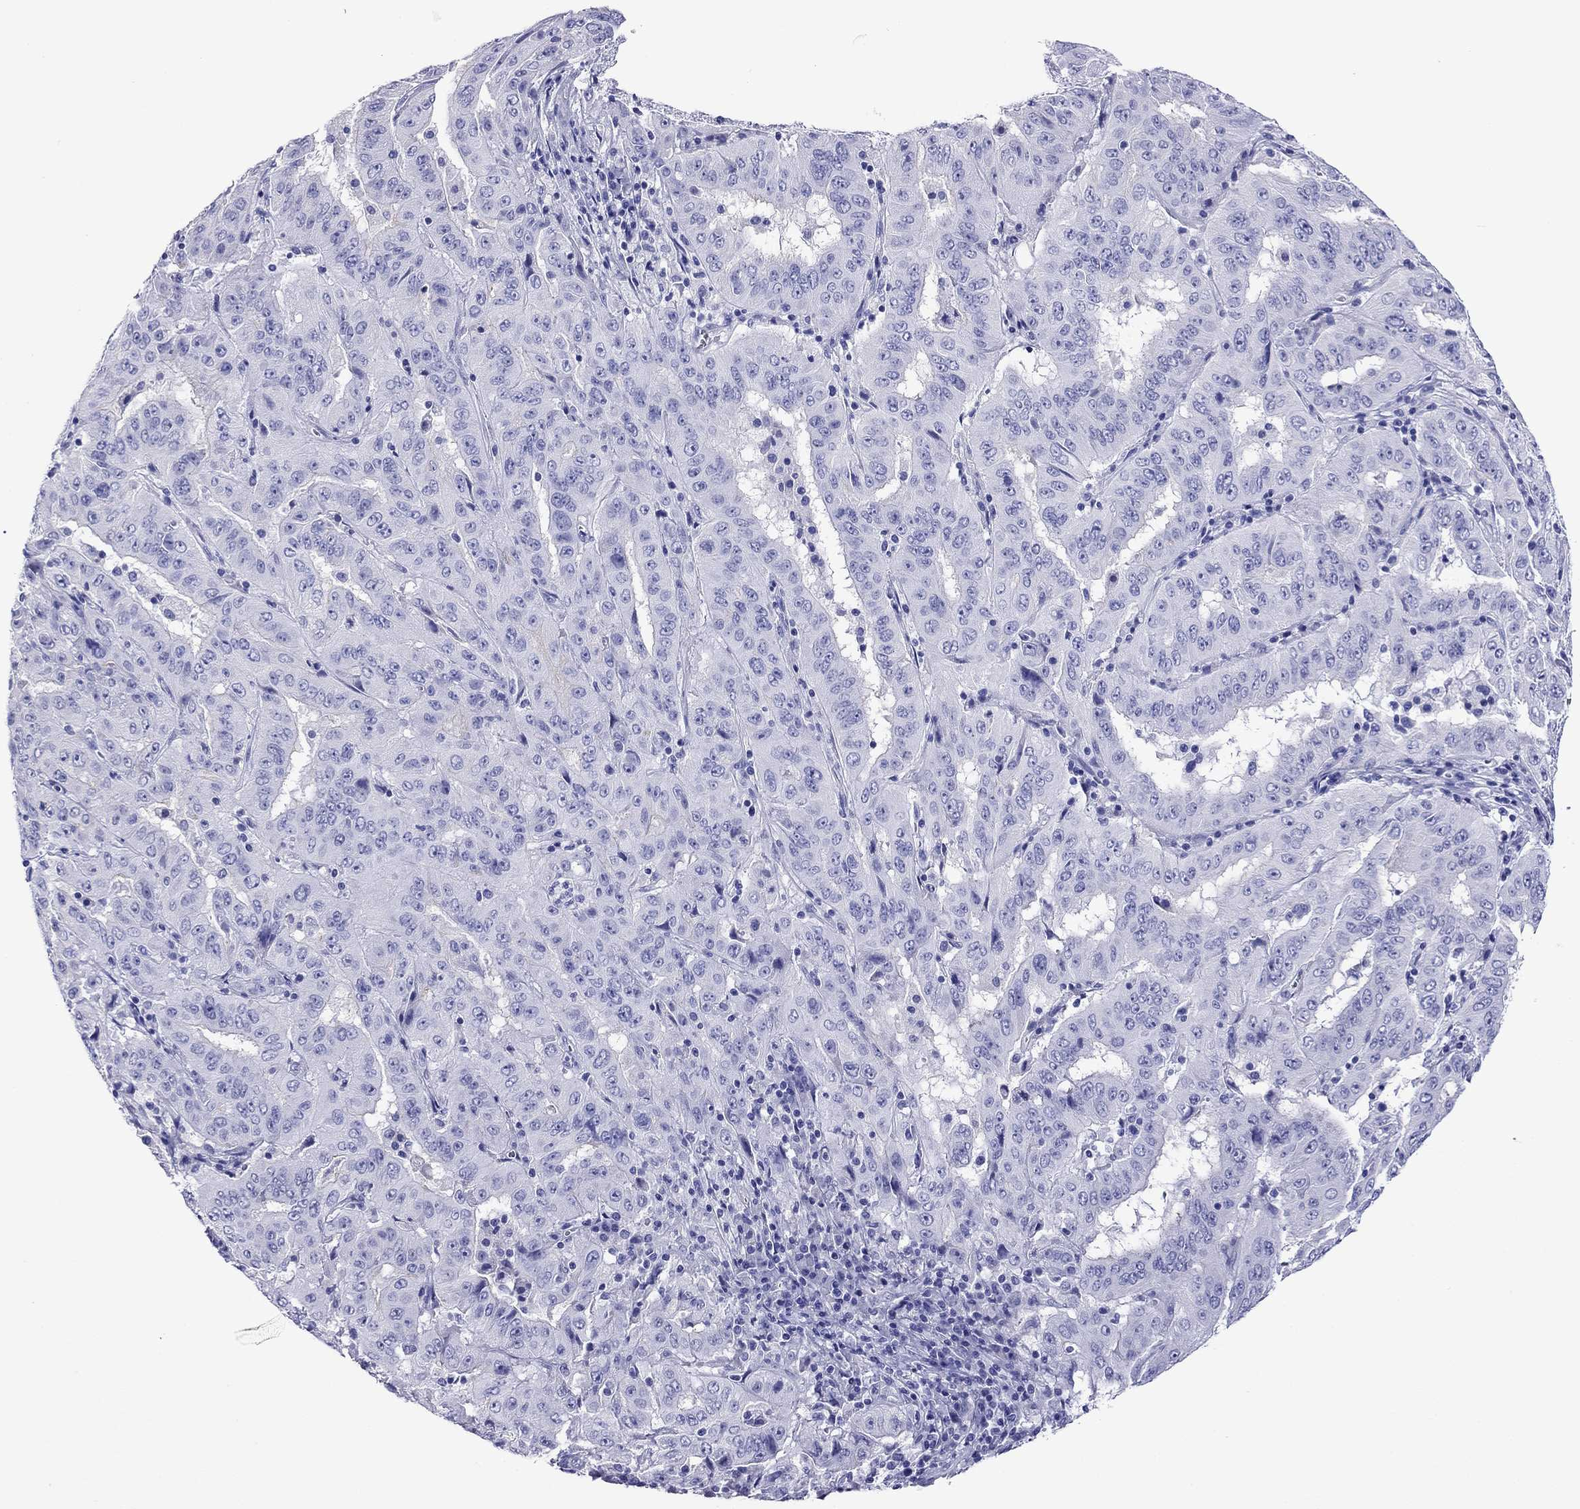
{"staining": {"intensity": "negative", "quantity": "none", "location": "none"}, "tissue": "pancreatic cancer", "cell_type": "Tumor cells", "image_type": "cancer", "snomed": [{"axis": "morphology", "description": "Adenocarcinoma, NOS"}, {"axis": "topography", "description": "Pancreas"}], "caption": "A high-resolution micrograph shows immunohistochemistry staining of adenocarcinoma (pancreatic), which reveals no significant expression in tumor cells.", "gene": "KIAA2012", "patient": {"sex": "male", "age": 63}}